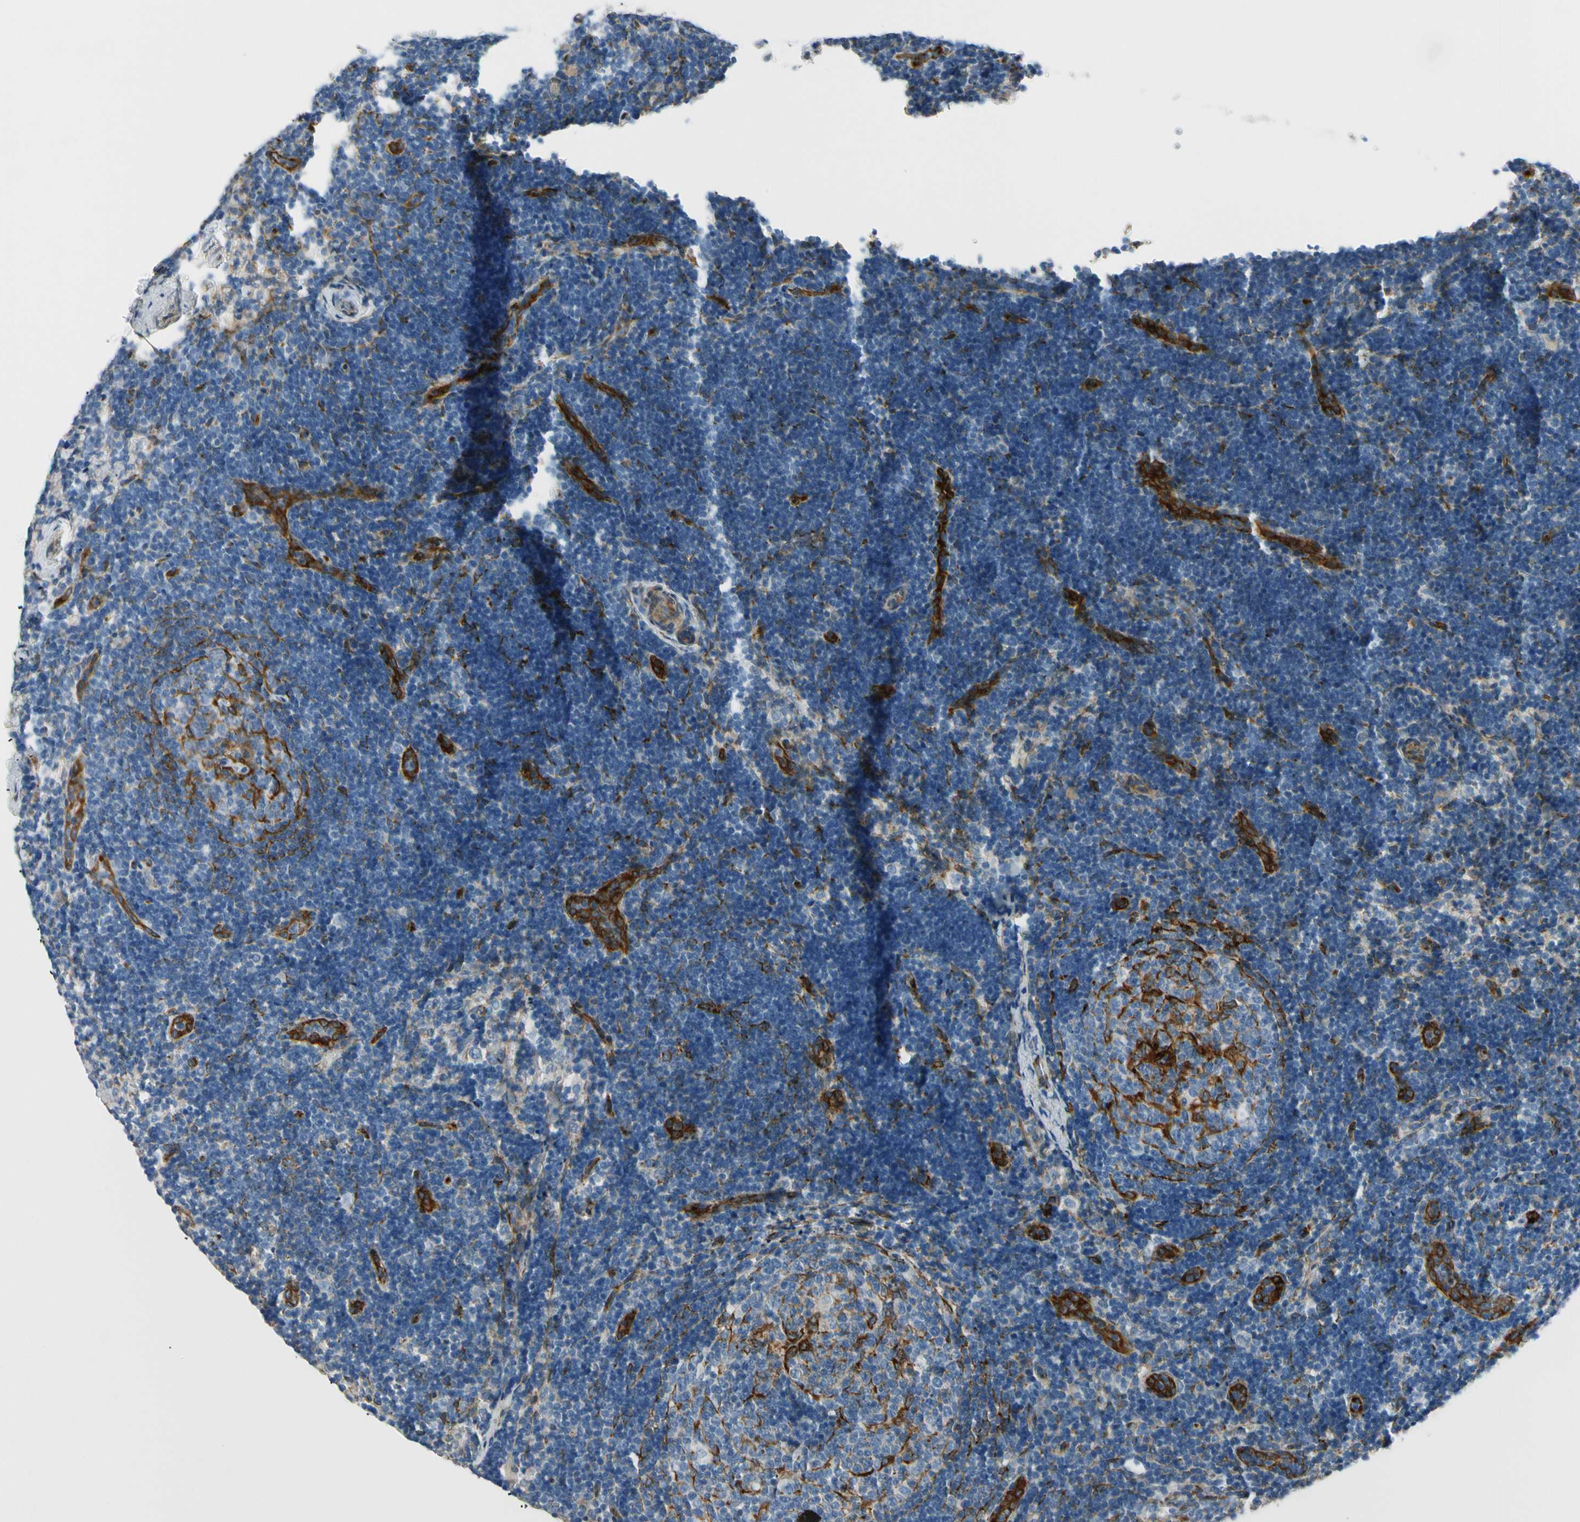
{"staining": {"intensity": "negative", "quantity": "none", "location": "none"}, "tissue": "lymph node", "cell_type": "Germinal center cells", "image_type": "normal", "snomed": [{"axis": "morphology", "description": "Normal tissue, NOS"}, {"axis": "topography", "description": "Lymph node"}], "caption": "DAB immunohistochemical staining of normal lymph node demonstrates no significant positivity in germinal center cells. Nuclei are stained in blue.", "gene": "FKBP7", "patient": {"sex": "female", "age": 14}}